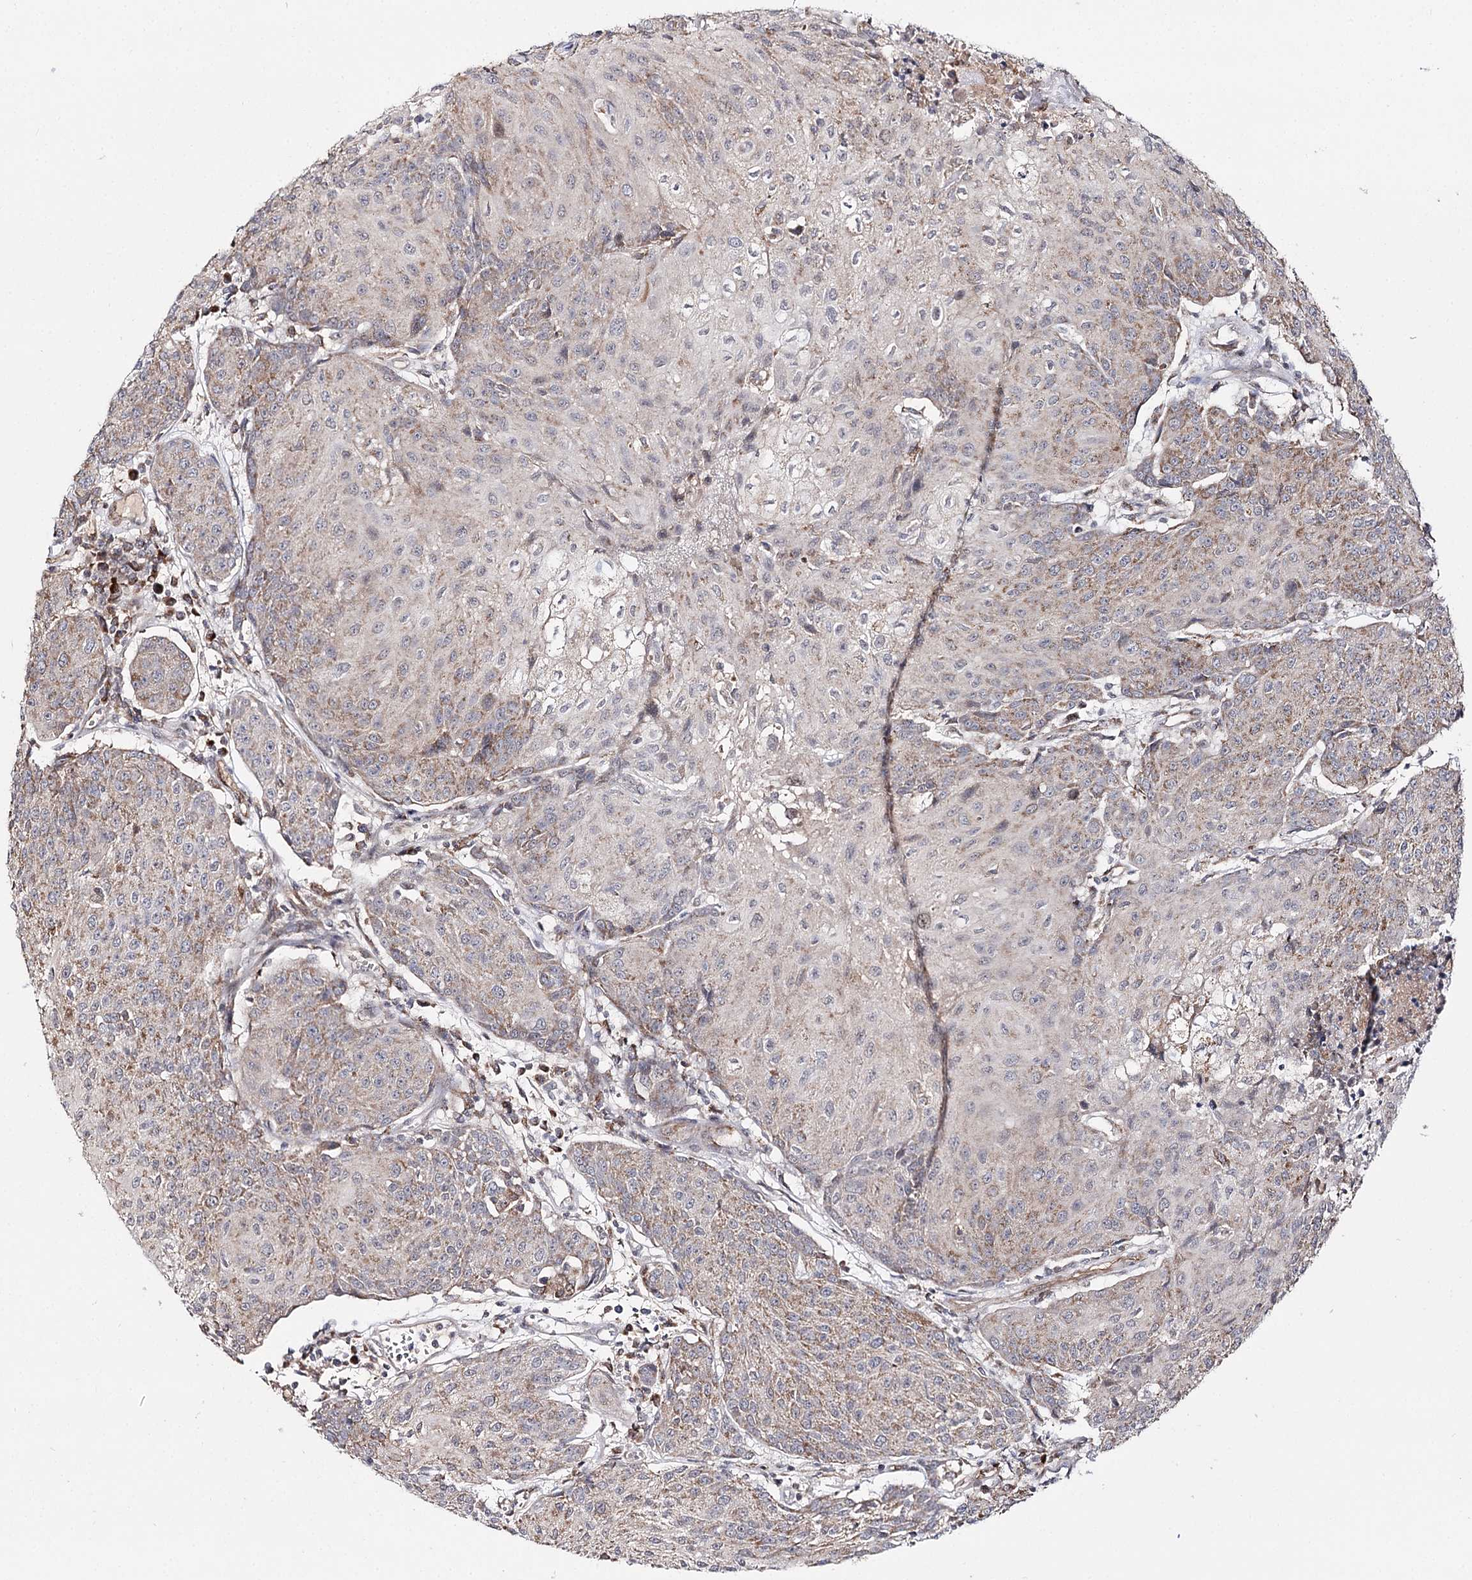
{"staining": {"intensity": "weak", "quantity": "25%-75%", "location": "cytoplasmic/membranous"}, "tissue": "urothelial cancer", "cell_type": "Tumor cells", "image_type": "cancer", "snomed": [{"axis": "morphology", "description": "Urothelial carcinoma, High grade"}, {"axis": "topography", "description": "Urinary bladder"}], "caption": "This is an image of IHC staining of high-grade urothelial carcinoma, which shows weak expression in the cytoplasmic/membranous of tumor cells.", "gene": "CBR4", "patient": {"sex": "female", "age": 85}}